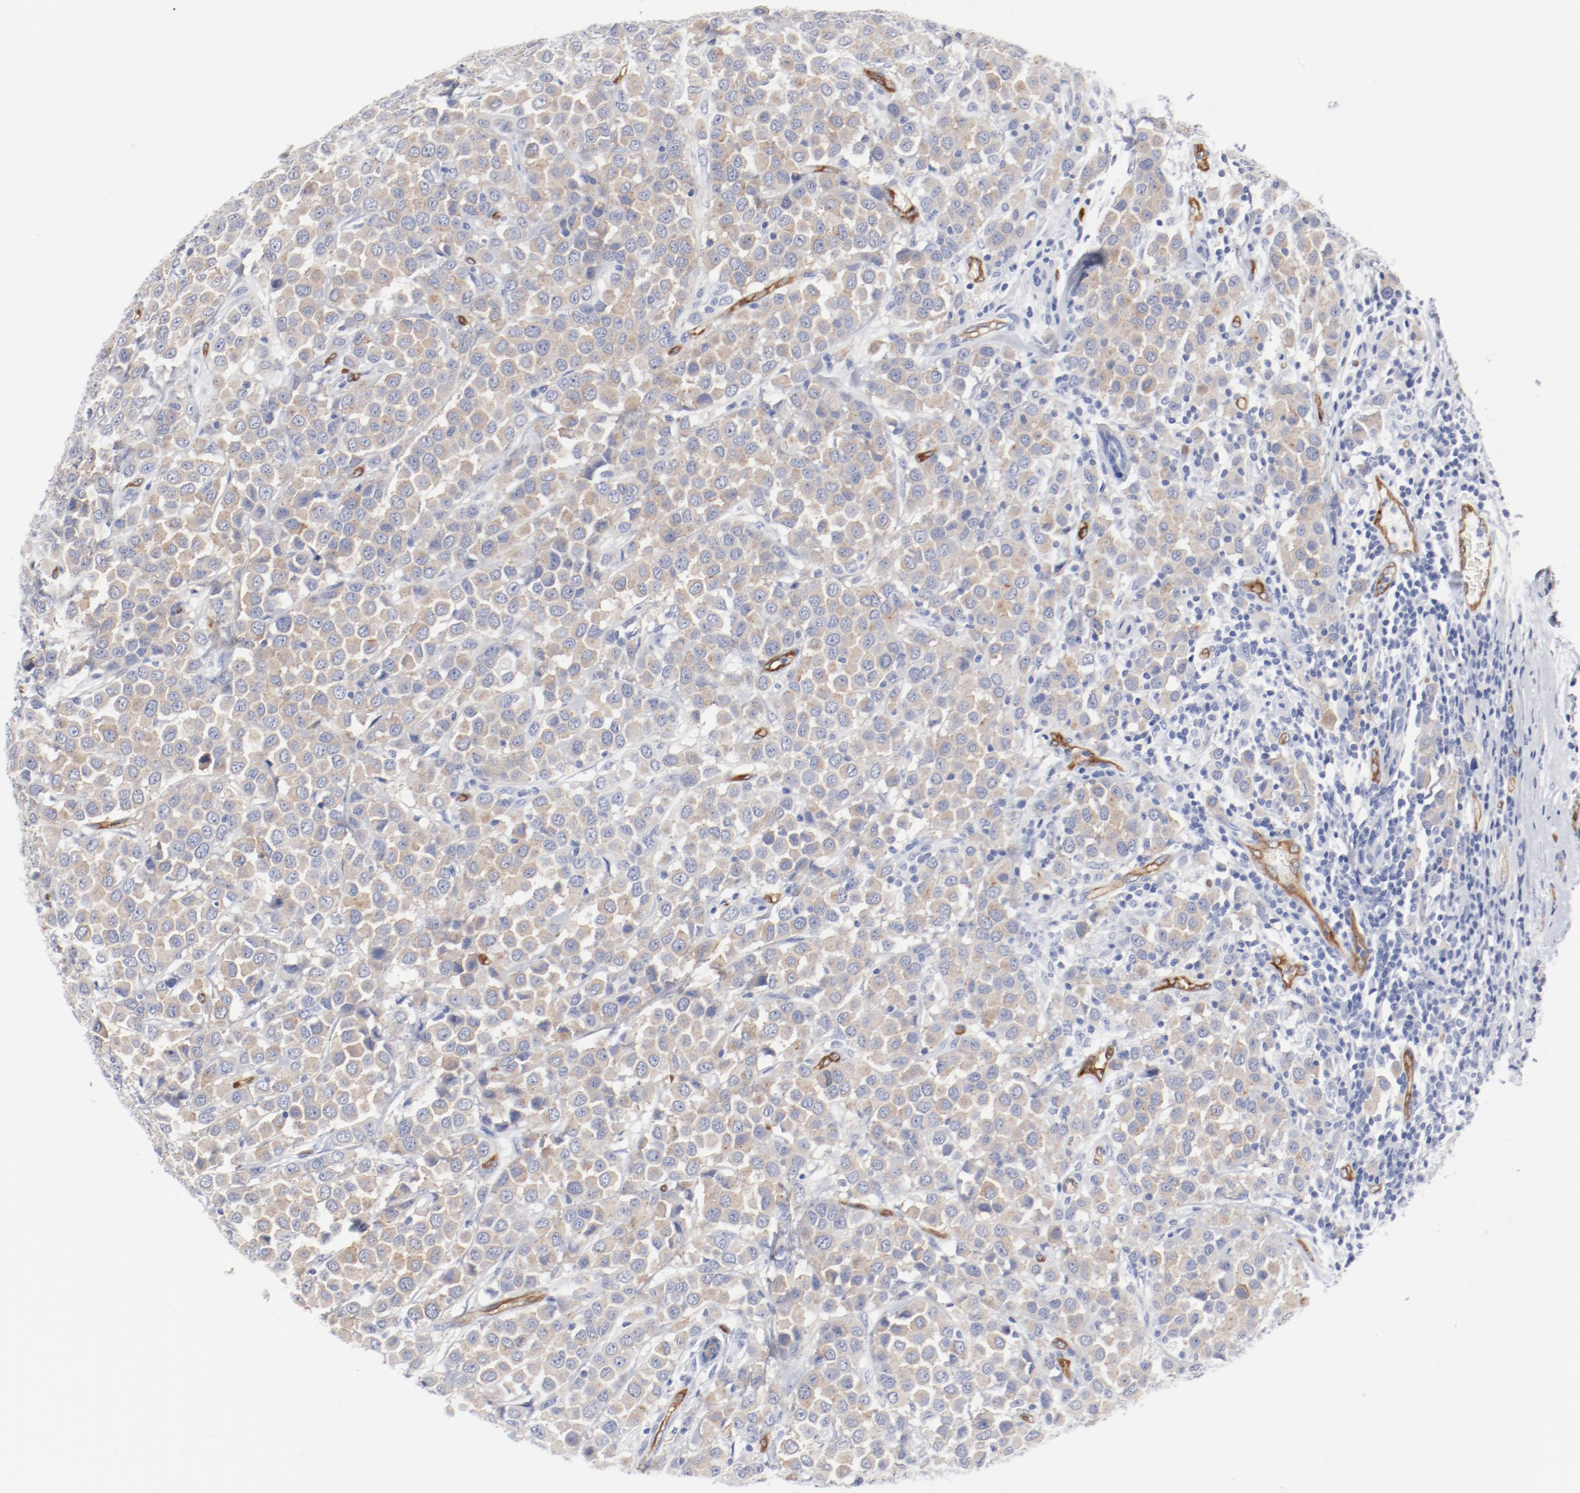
{"staining": {"intensity": "moderate", "quantity": ">75%", "location": "cytoplasmic/membranous"}, "tissue": "breast cancer", "cell_type": "Tumor cells", "image_type": "cancer", "snomed": [{"axis": "morphology", "description": "Duct carcinoma"}, {"axis": "topography", "description": "Breast"}], "caption": "Moderate cytoplasmic/membranous staining is identified in about >75% of tumor cells in breast invasive ductal carcinoma.", "gene": "SHANK3", "patient": {"sex": "female", "age": 61}}